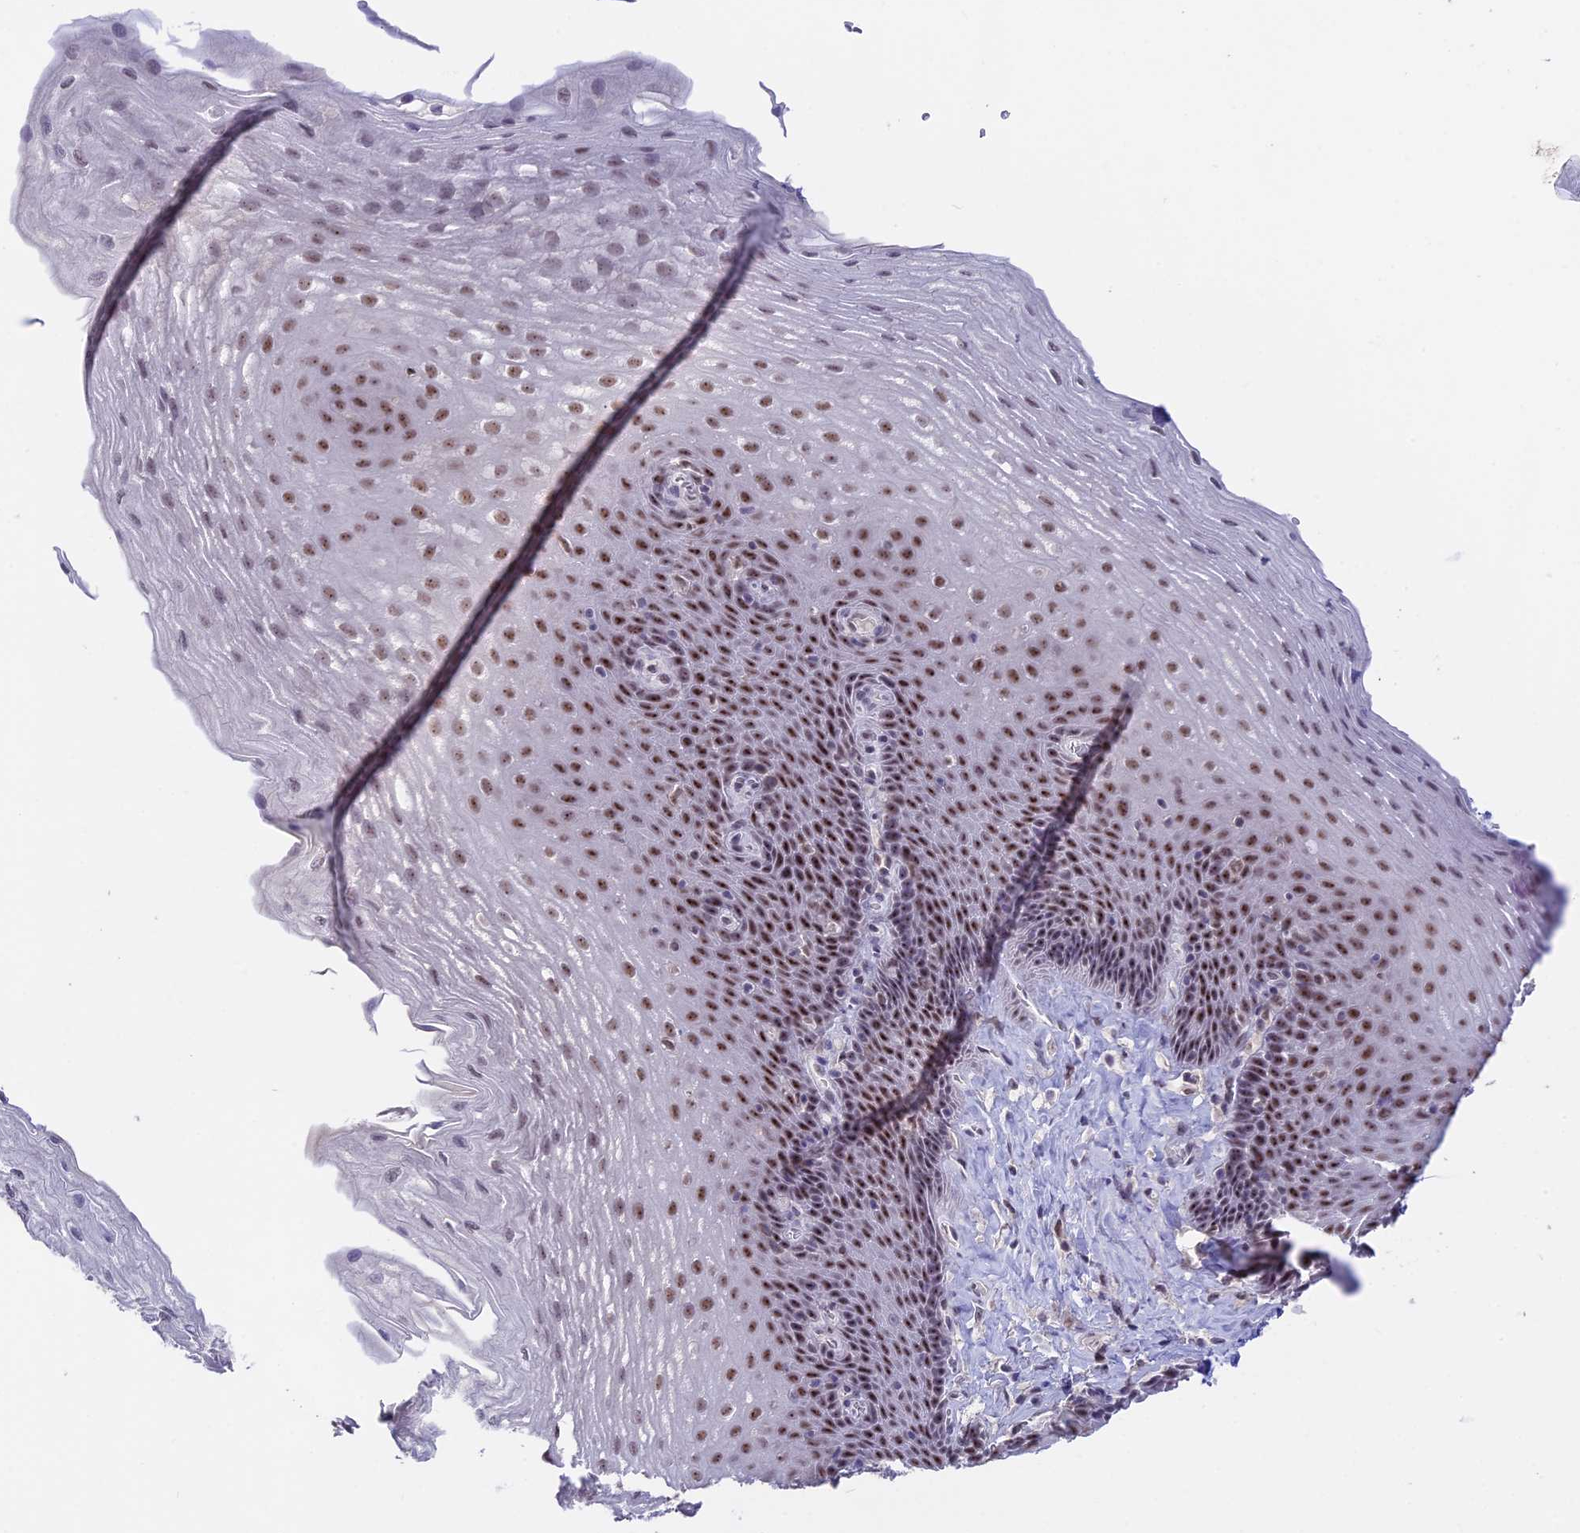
{"staining": {"intensity": "moderate", "quantity": ">75%", "location": "nuclear"}, "tissue": "esophagus", "cell_type": "Squamous epithelial cells", "image_type": "normal", "snomed": [{"axis": "morphology", "description": "Normal tissue, NOS"}, {"axis": "topography", "description": "Esophagus"}], "caption": "The image demonstrates immunohistochemical staining of unremarkable esophagus. There is moderate nuclear expression is seen in about >75% of squamous epithelial cells.", "gene": "SETD2", "patient": {"sex": "female", "age": 66}}